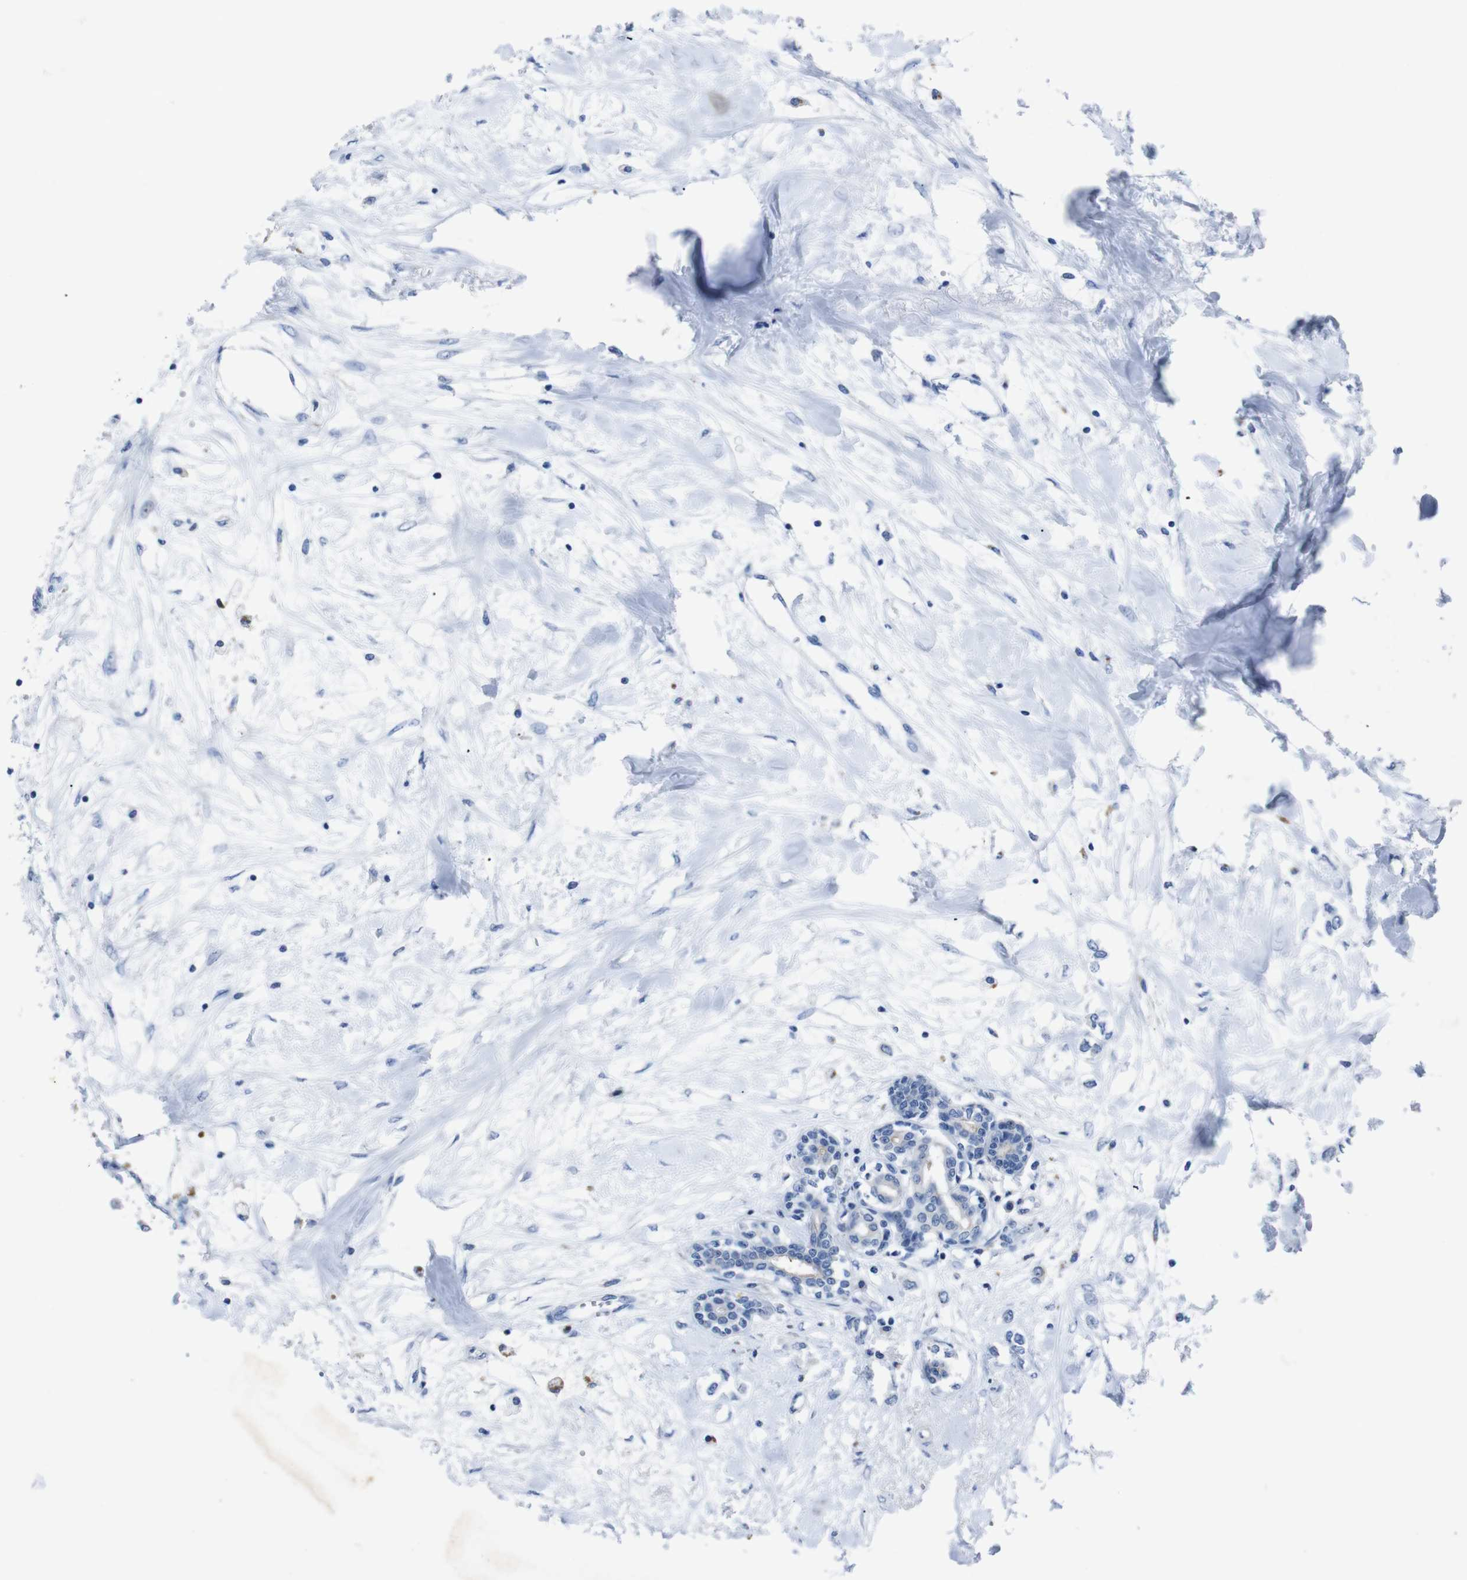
{"staining": {"intensity": "negative", "quantity": "none", "location": "none"}, "tissue": "breast cancer", "cell_type": "Tumor cells", "image_type": "cancer", "snomed": [{"axis": "morphology", "description": "Lobular carcinoma"}, {"axis": "topography", "description": "Breast"}], "caption": "This is a micrograph of immunohistochemistry (IHC) staining of breast cancer, which shows no positivity in tumor cells.", "gene": "GJB2", "patient": {"sex": "female", "age": 51}}